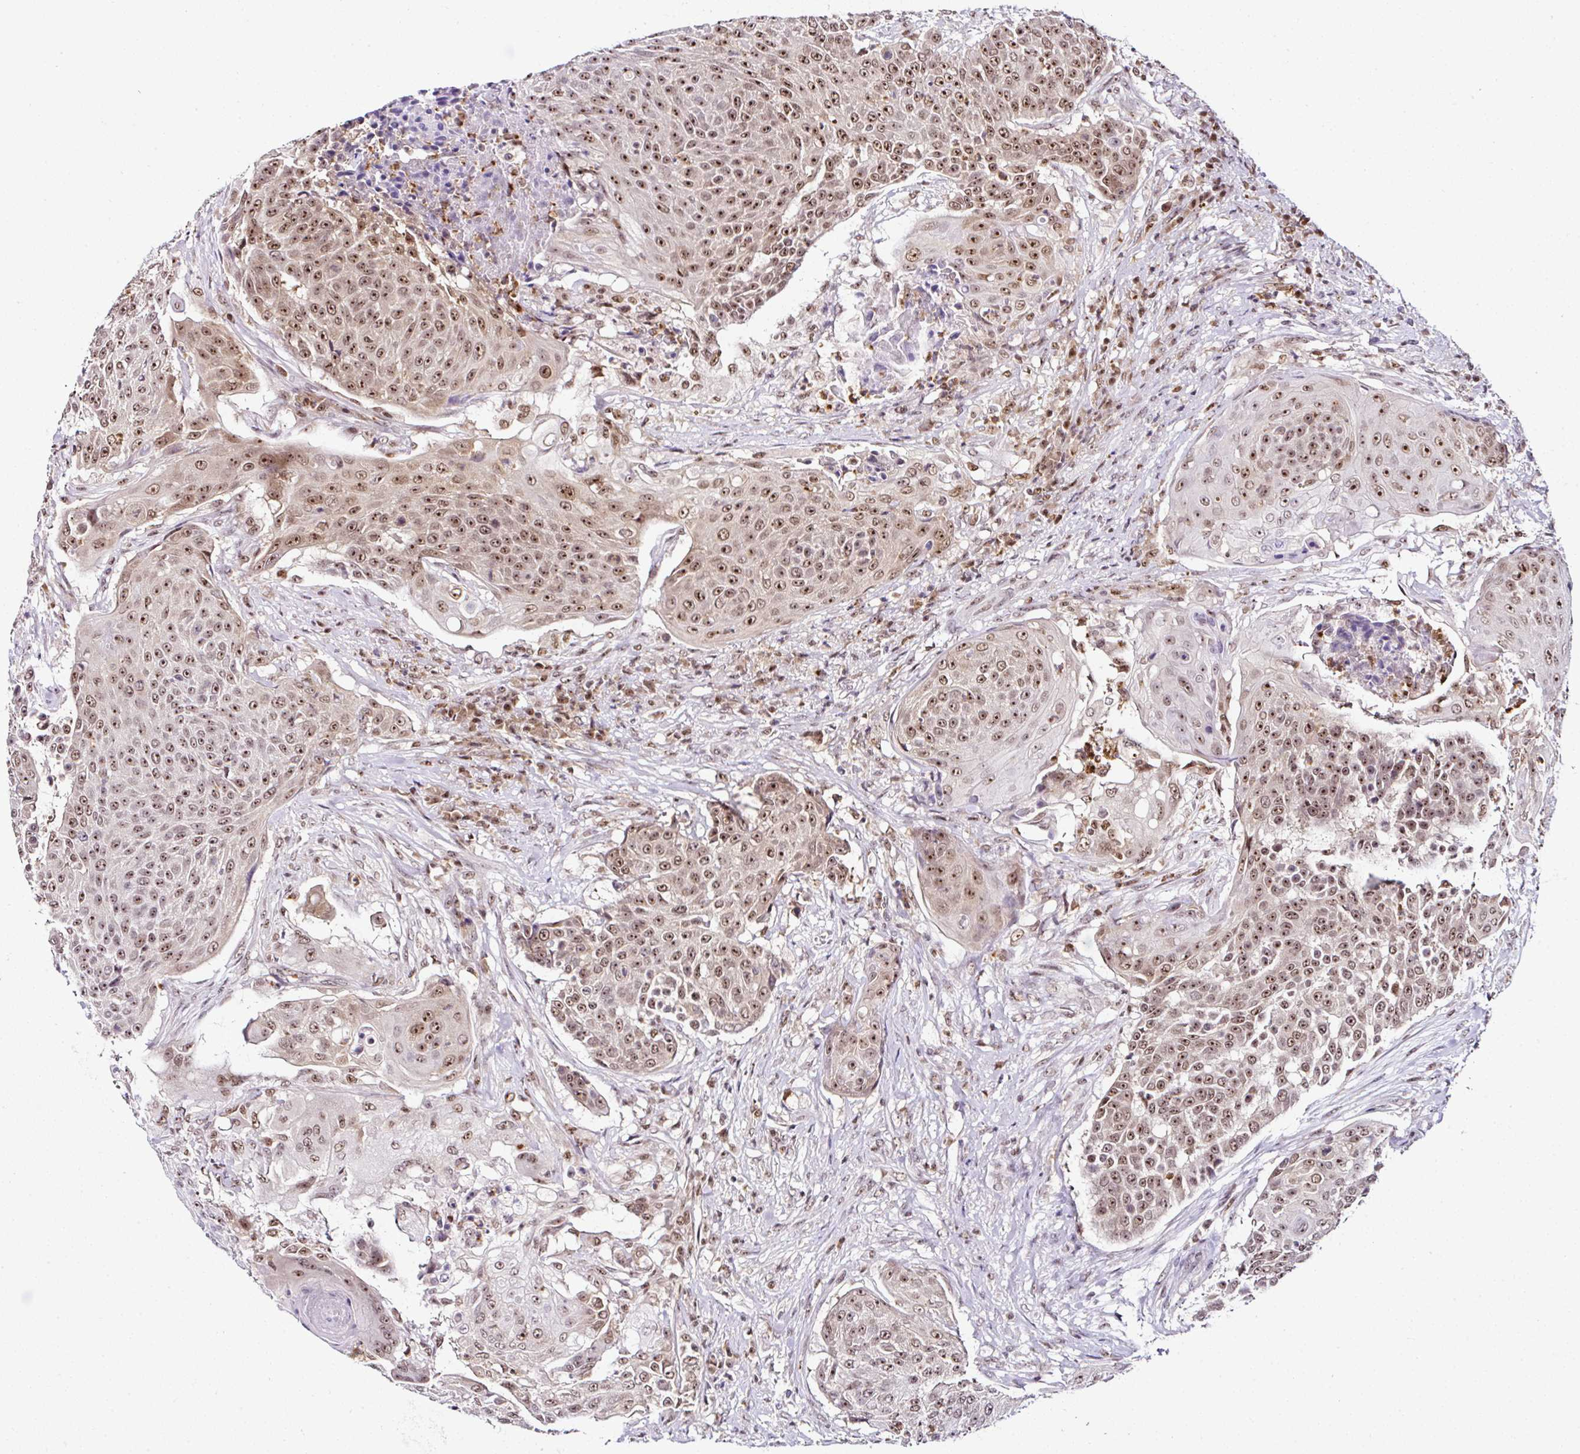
{"staining": {"intensity": "moderate", "quantity": ">75%", "location": "nuclear"}, "tissue": "urothelial cancer", "cell_type": "Tumor cells", "image_type": "cancer", "snomed": [{"axis": "morphology", "description": "Urothelial carcinoma, High grade"}, {"axis": "topography", "description": "Urinary bladder"}], "caption": "This is a micrograph of IHC staining of high-grade urothelial carcinoma, which shows moderate positivity in the nuclear of tumor cells.", "gene": "PTPN2", "patient": {"sex": "female", "age": 63}}